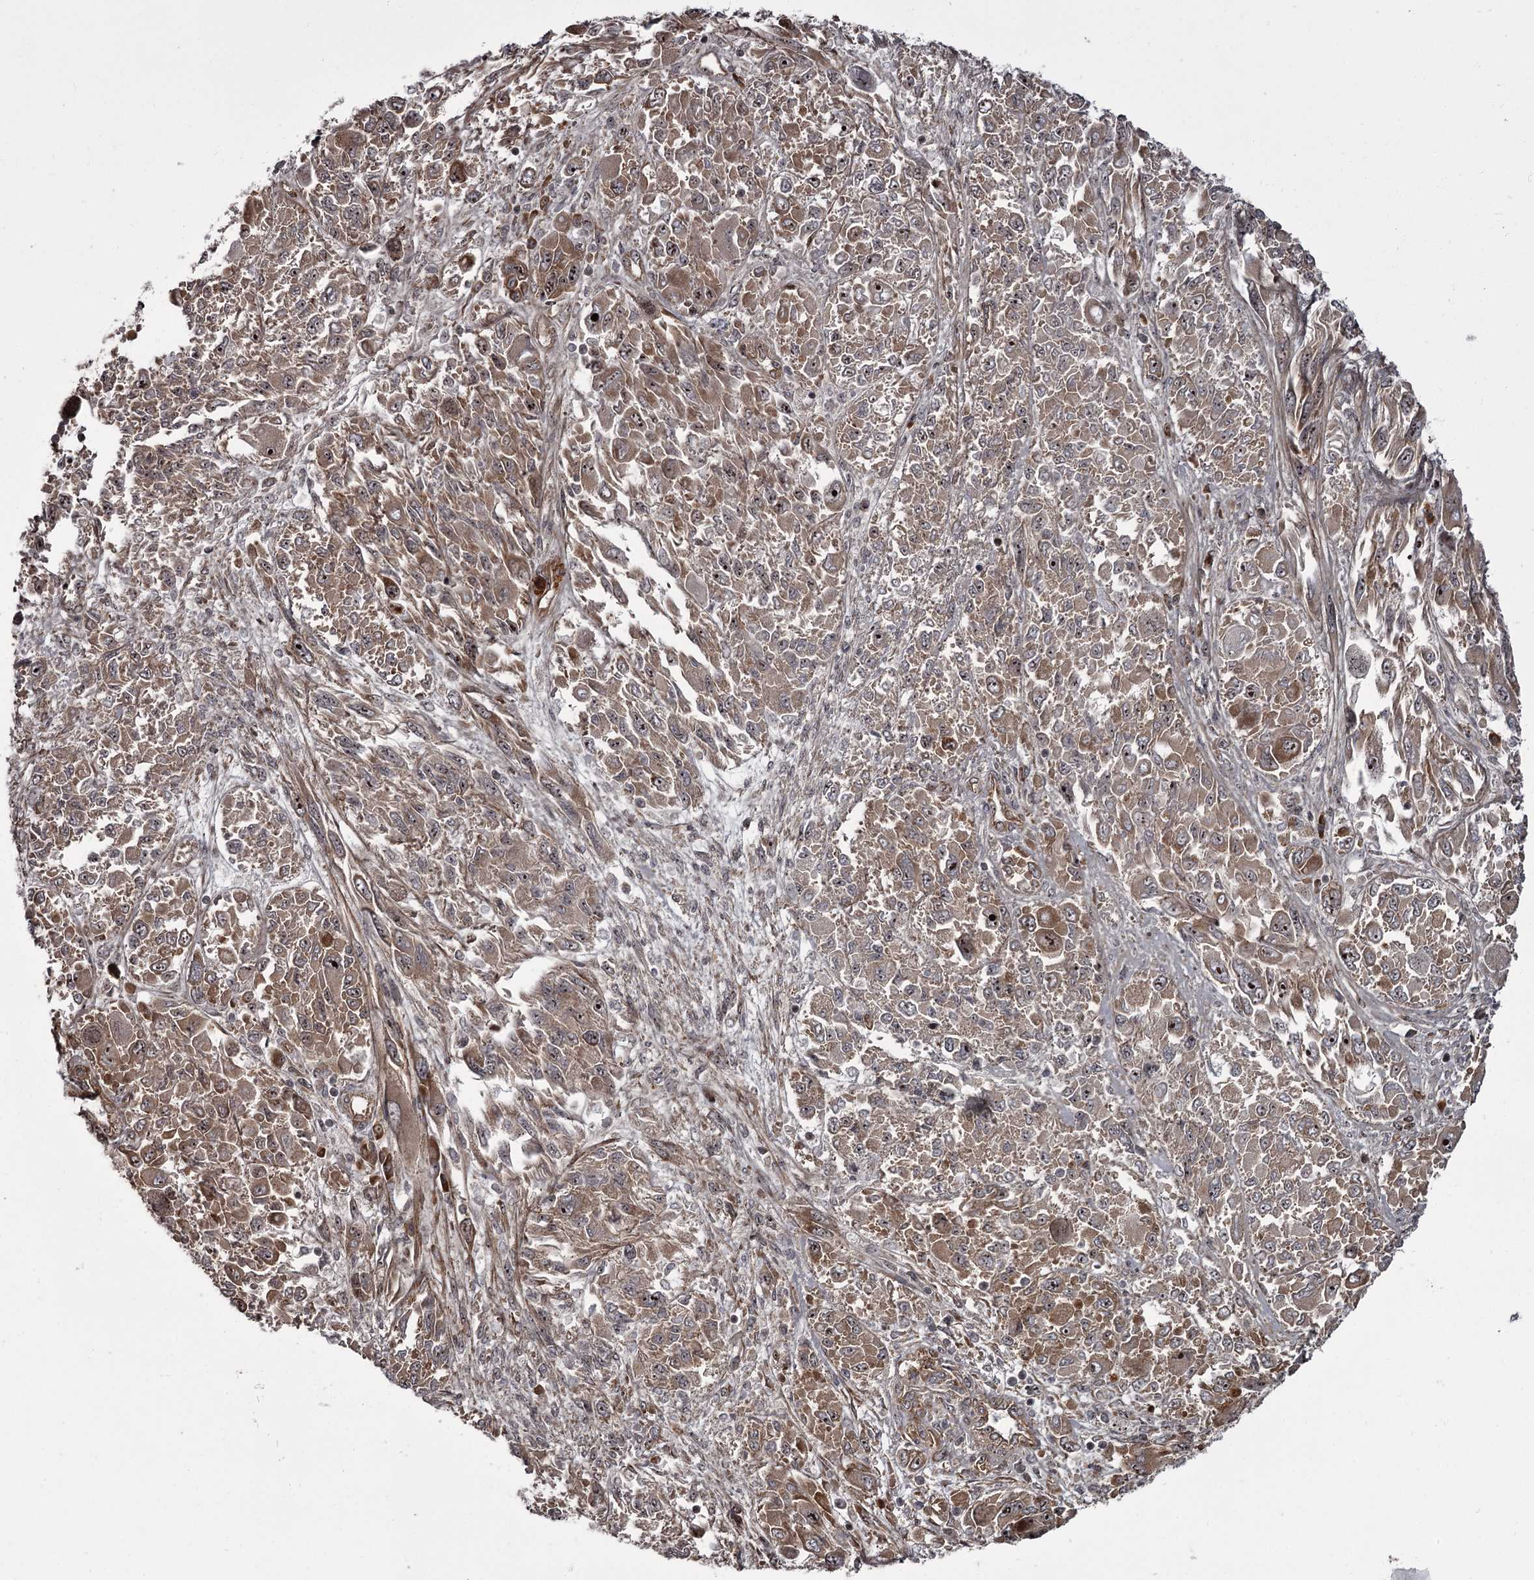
{"staining": {"intensity": "moderate", "quantity": "25%-75%", "location": "cytoplasmic/membranous,nuclear"}, "tissue": "melanoma", "cell_type": "Tumor cells", "image_type": "cancer", "snomed": [{"axis": "morphology", "description": "Malignant melanoma, NOS"}, {"axis": "topography", "description": "Skin"}], "caption": "A high-resolution micrograph shows immunohistochemistry (IHC) staining of malignant melanoma, which exhibits moderate cytoplasmic/membranous and nuclear positivity in about 25%-75% of tumor cells.", "gene": "THAP9", "patient": {"sex": "female", "age": 91}}